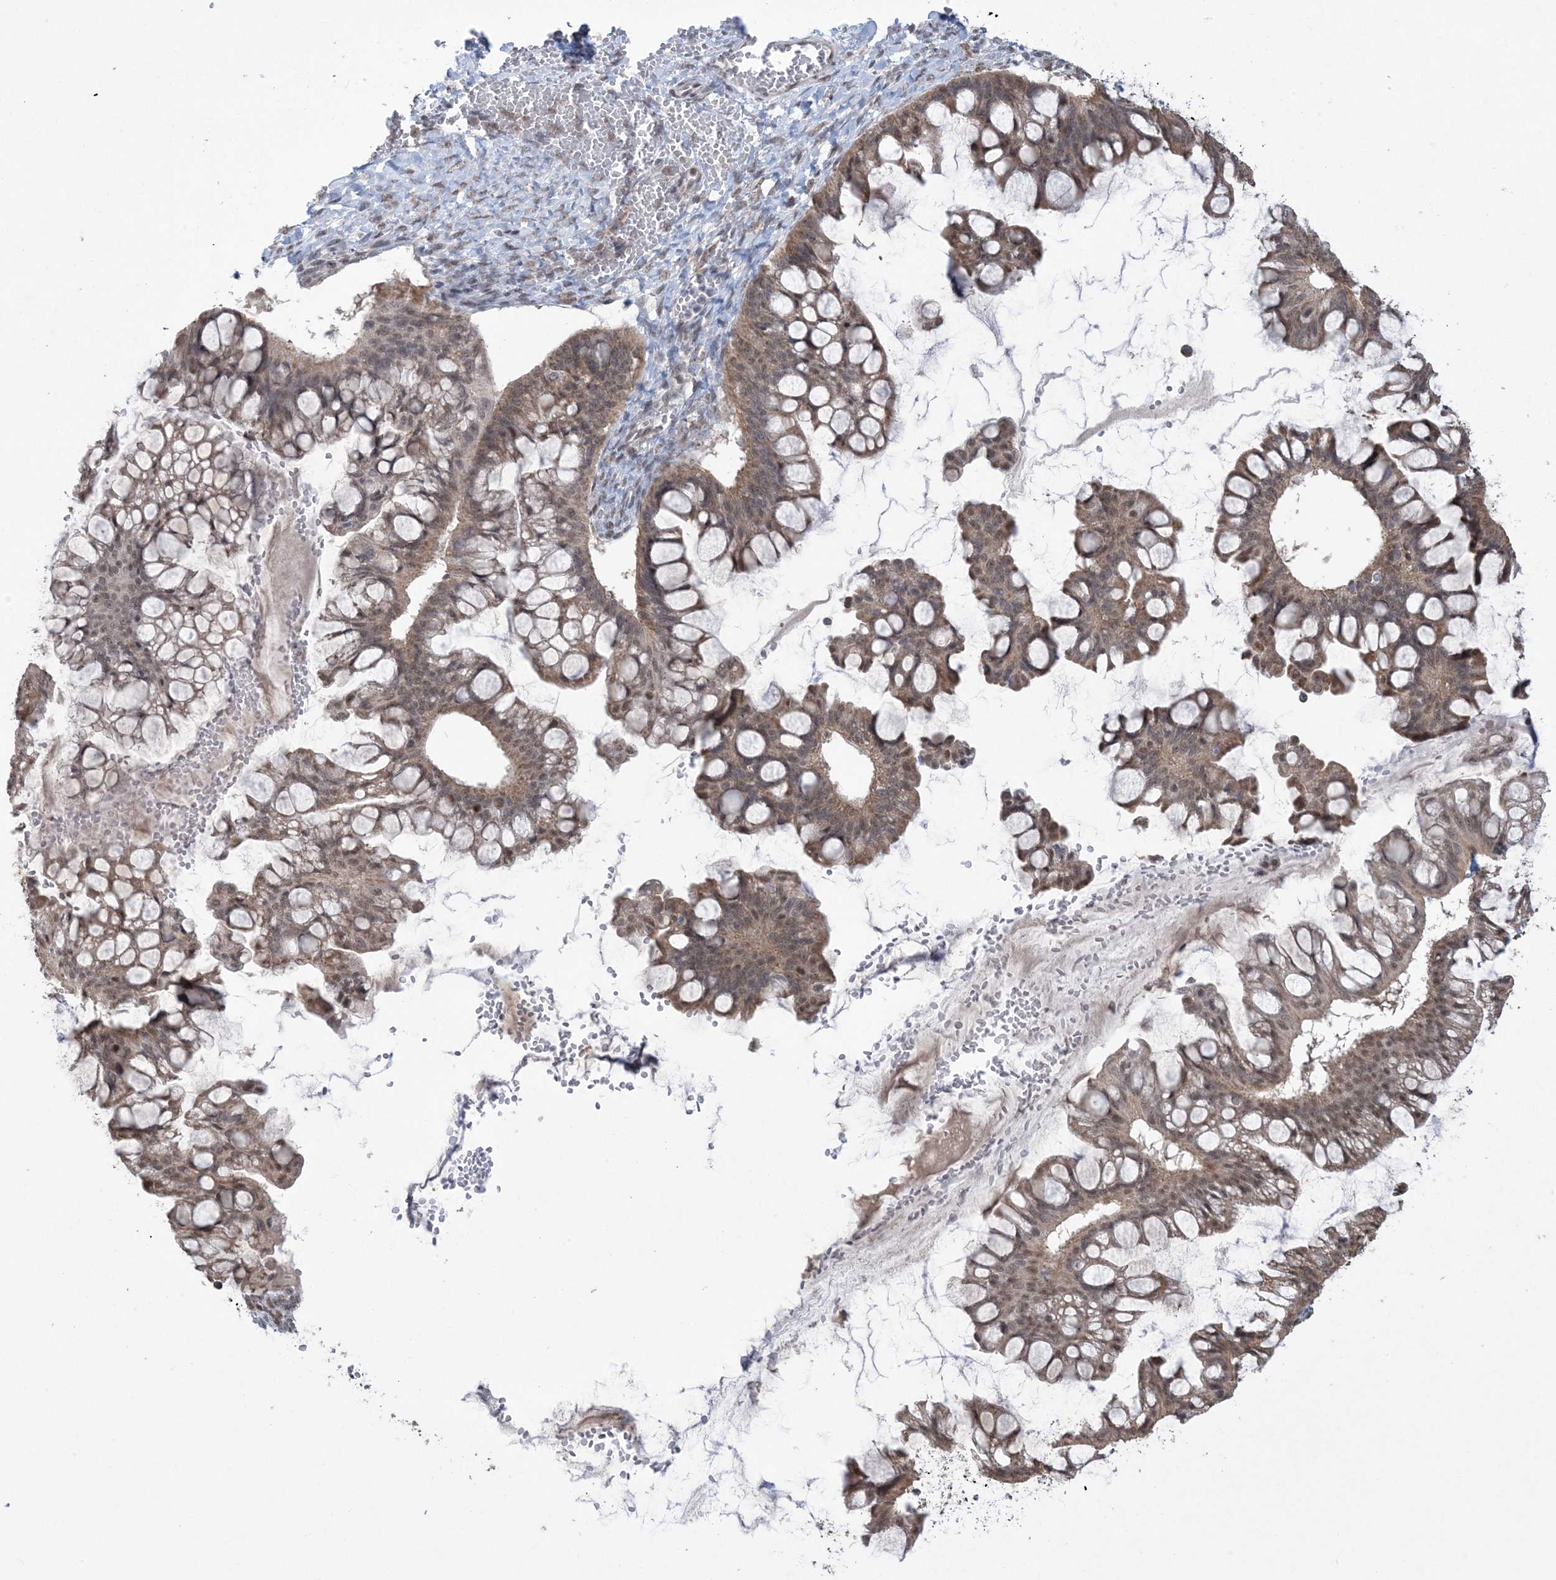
{"staining": {"intensity": "moderate", "quantity": ">75%", "location": "cytoplasmic/membranous,nuclear"}, "tissue": "ovarian cancer", "cell_type": "Tumor cells", "image_type": "cancer", "snomed": [{"axis": "morphology", "description": "Cystadenocarcinoma, mucinous, NOS"}, {"axis": "topography", "description": "Ovary"}], "caption": "Protein staining of ovarian cancer tissue demonstrates moderate cytoplasmic/membranous and nuclear positivity in about >75% of tumor cells. Using DAB (3,3'-diaminobenzidine) (brown) and hematoxylin (blue) stains, captured at high magnification using brightfield microscopy.", "gene": "TRMT10C", "patient": {"sex": "female", "age": 73}}